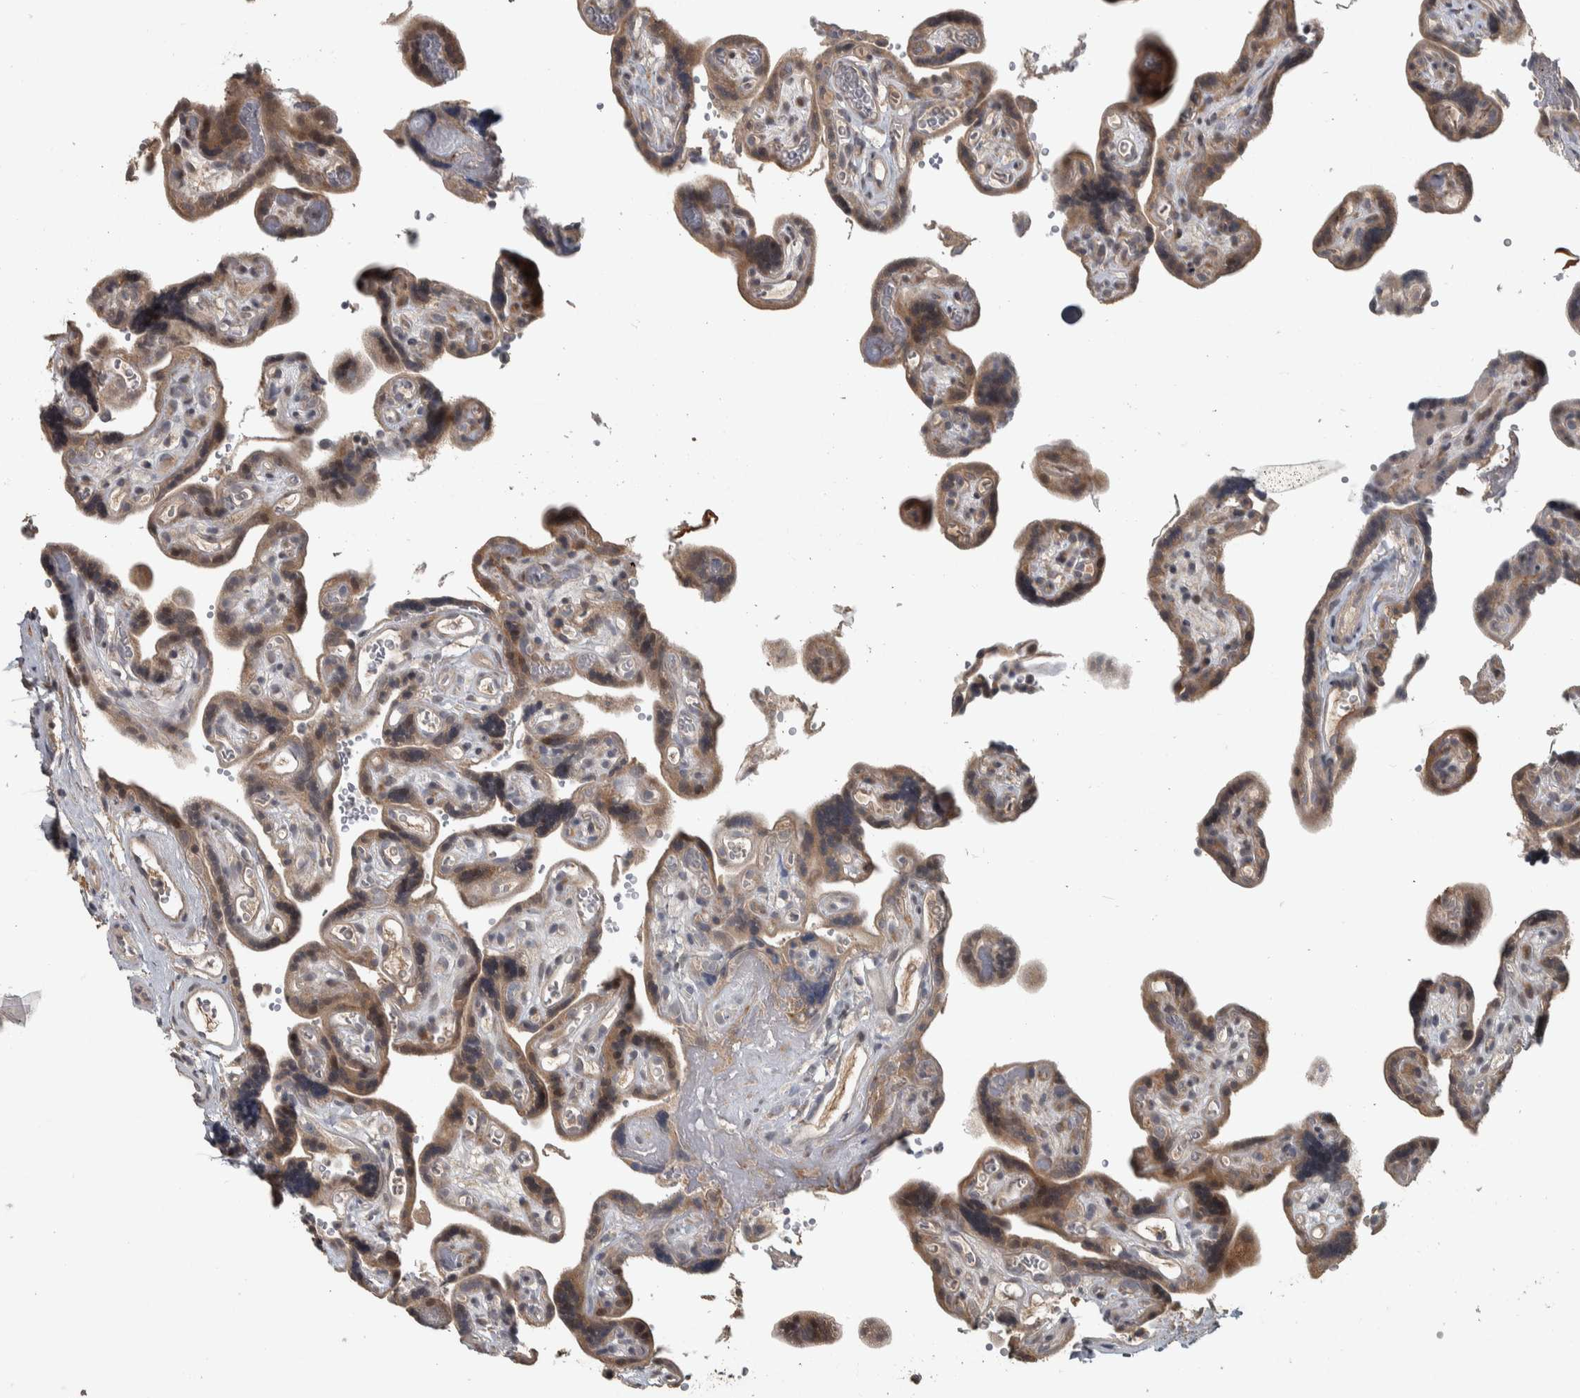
{"staining": {"intensity": "moderate", "quantity": ">75%", "location": "cytoplasmic/membranous"}, "tissue": "placenta", "cell_type": "Decidual cells", "image_type": "normal", "snomed": [{"axis": "morphology", "description": "Normal tissue, NOS"}, {"axis": "topography", "description": "Placenta"}], "caption": "Human placenta stained for a protein (brown) exhibits moderate cytoplasmic/membranous positive staining in about >75% of decidual cells.", "gene": "ERAL1", "patient": {"sex": "female", "age": 30}}